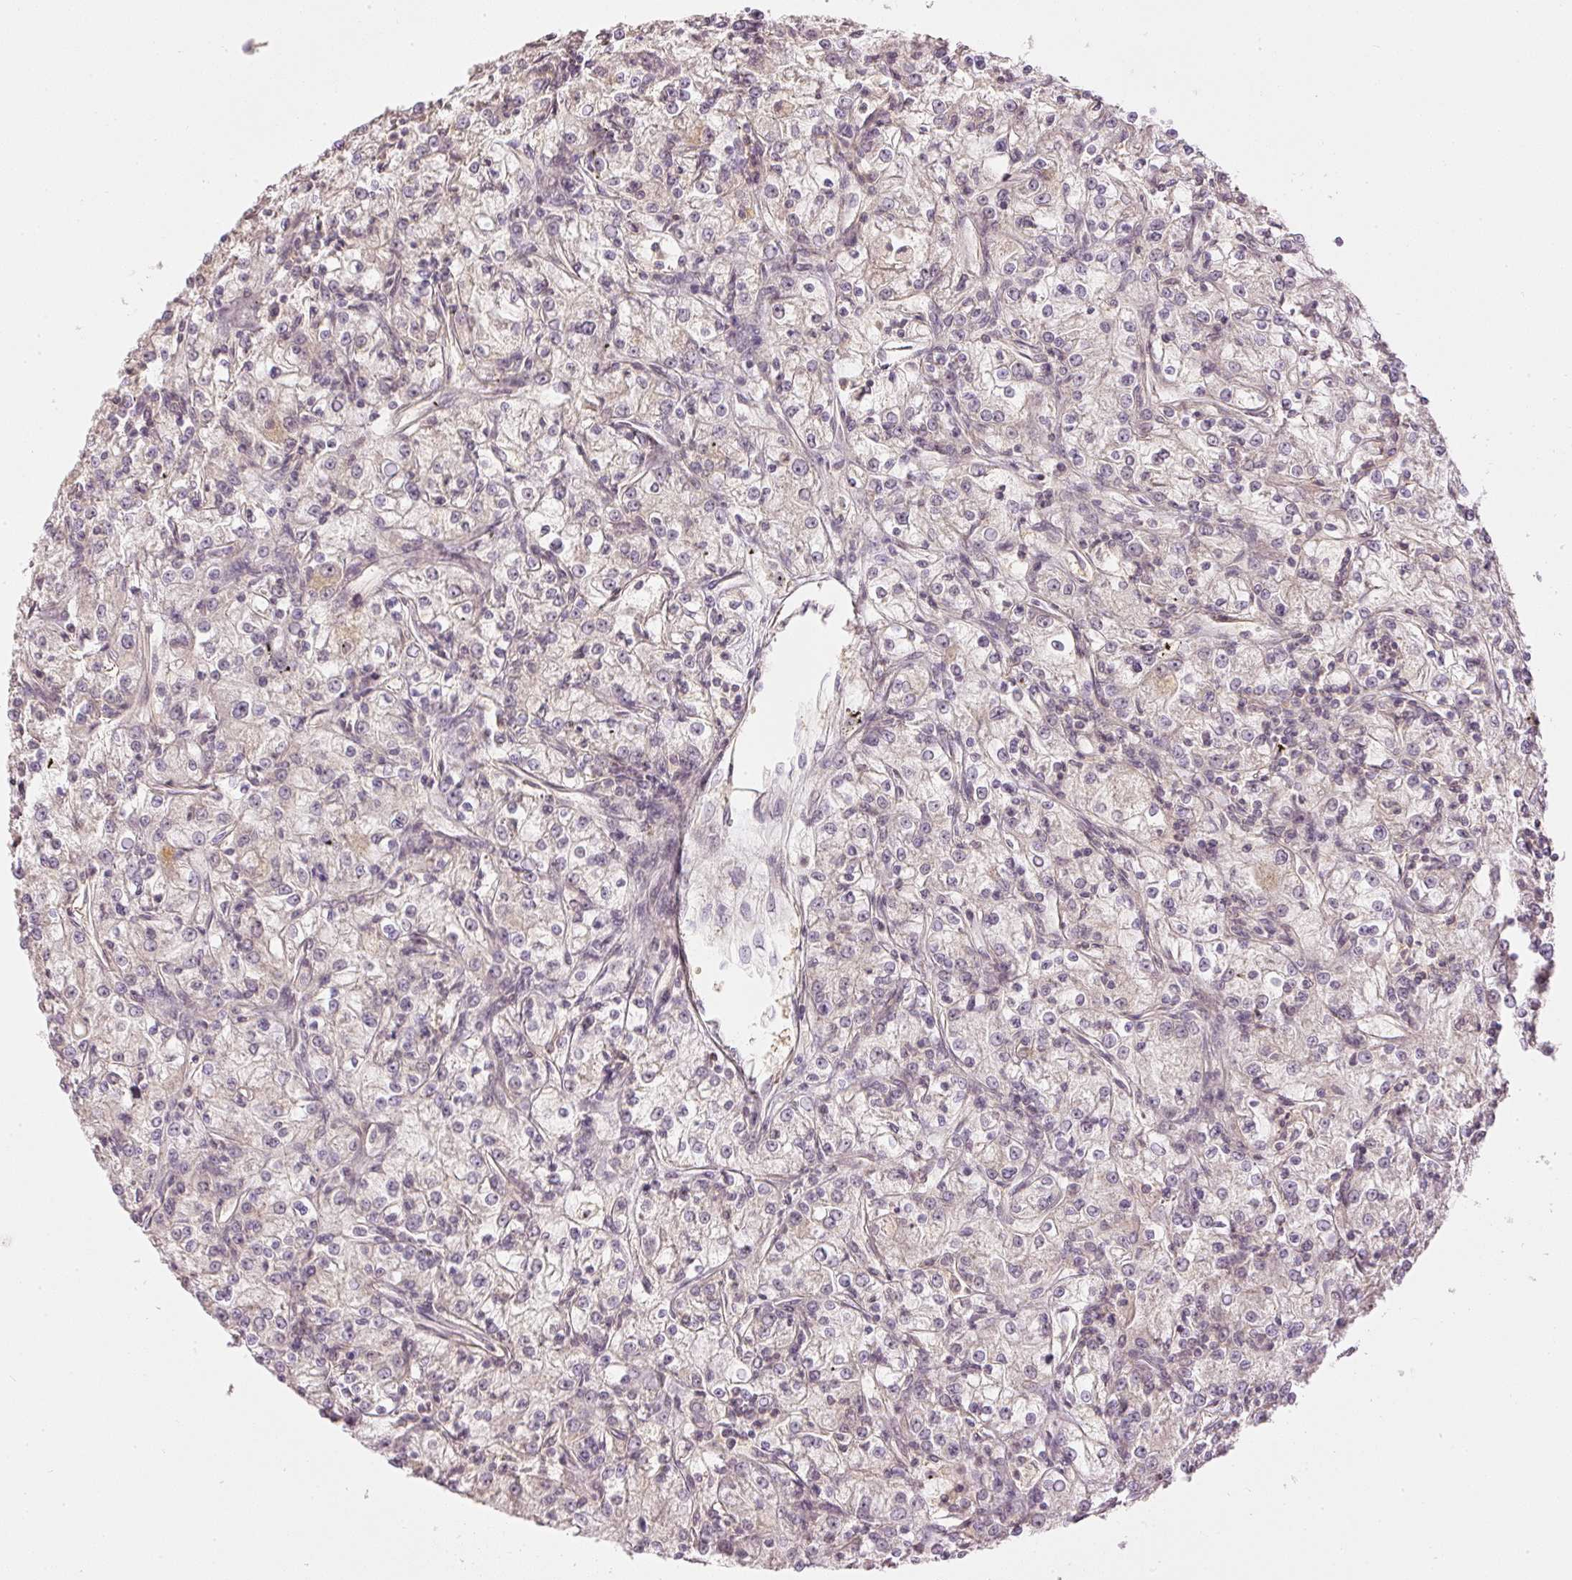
{"staining": {"intensity": "weak", "quantity": "<25%", "location": "cytoplasmic/membranous"}, "tissue": "renal cancer", "cell_type": "Tumor cells", "image_type": "cancer", "snomed": [{"axis": "morphology", "description": "Adenocarcinoma, NOS"}, {"axis": "topography", "description": "Kidney"}], "caption": "IHC of human renal cancer demonstrates no staining in tumor cells. (DAB (3,3'-diaminobenzidine) immunohistochemistry with hematoxylin counter stain).", "gene": "GZMA", "patient": {"sex": "female", "age": 59}}